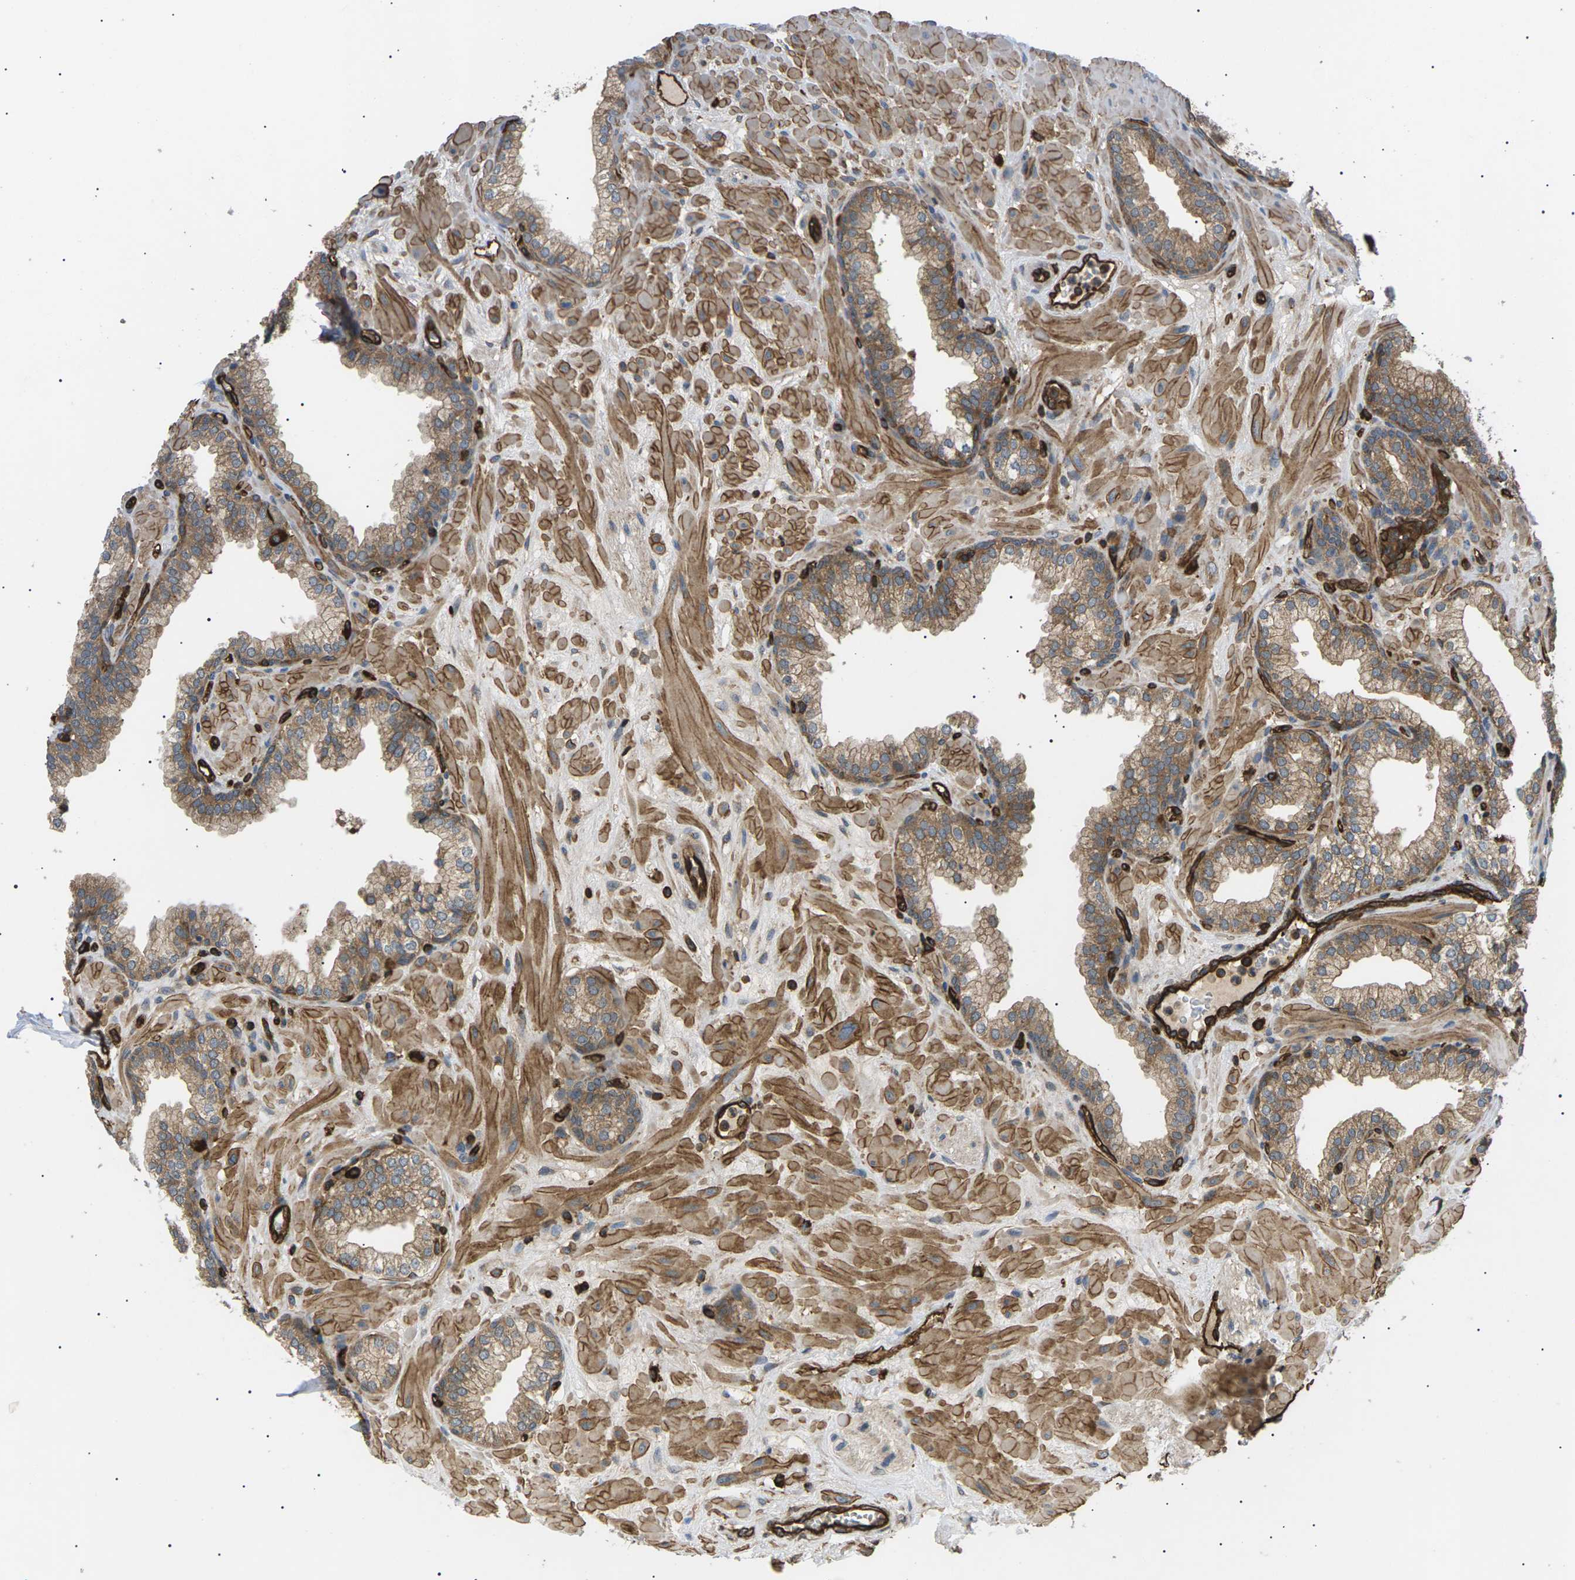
{"staining": {"intensity": "moderate", "quantity": ">75%", "location": "cytoplasmic/membranous"}, "tissue": "prostate", "cell_type": "Glandular cells", "image_type": "normal", "snomed": [{"axis": "morphology", "description": "Normal tissue, NOS"}, {"axis": "morphology", "description": "Urothelial carcinoma, Low grade"}, {"axis": "topography", "description": "Urinary bladder"}, {"axis": "topography", "description": "Prostate"}], "caption": "Protein expression analysis of unremarkable prostate demonstrates moderate cytoplasmic/membranous positivity in approximately >75% of glandular cells. Using DAB (brown) and hematoxylin (blue) stains, captured at high magnification using brightfield microscopy.", "gene": "TMTC4", "patient": {"sex": "male", "age": 60}}